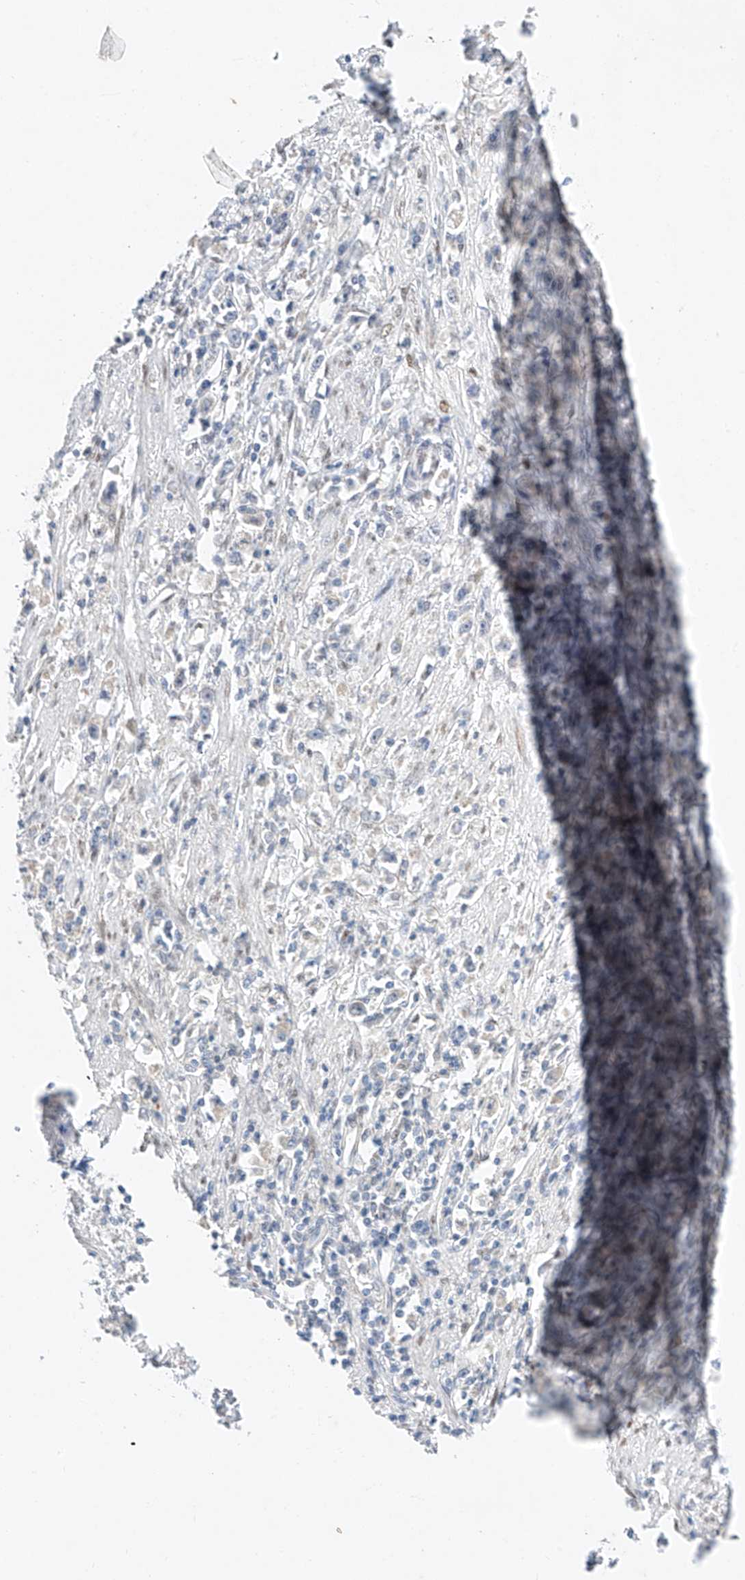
{"staining": {"intensity": "negative", "quantity": "none", "location": "none"}, "tissue": "stomach cancer", "cell_type": "Tumor cells", "image_type": "cancer", "snomed": [{"axis": "morphology", "description": "Adenocarcinoma, NOS"}, {"axis": "topography", "description": "Stomach"}], "caption": "Immunohistochemical staining of stomach cancer demonstrates no significant positivity in tumor cells.", "gene": "KCNJ1", "patient": {"sex": "female", "age": 59}}